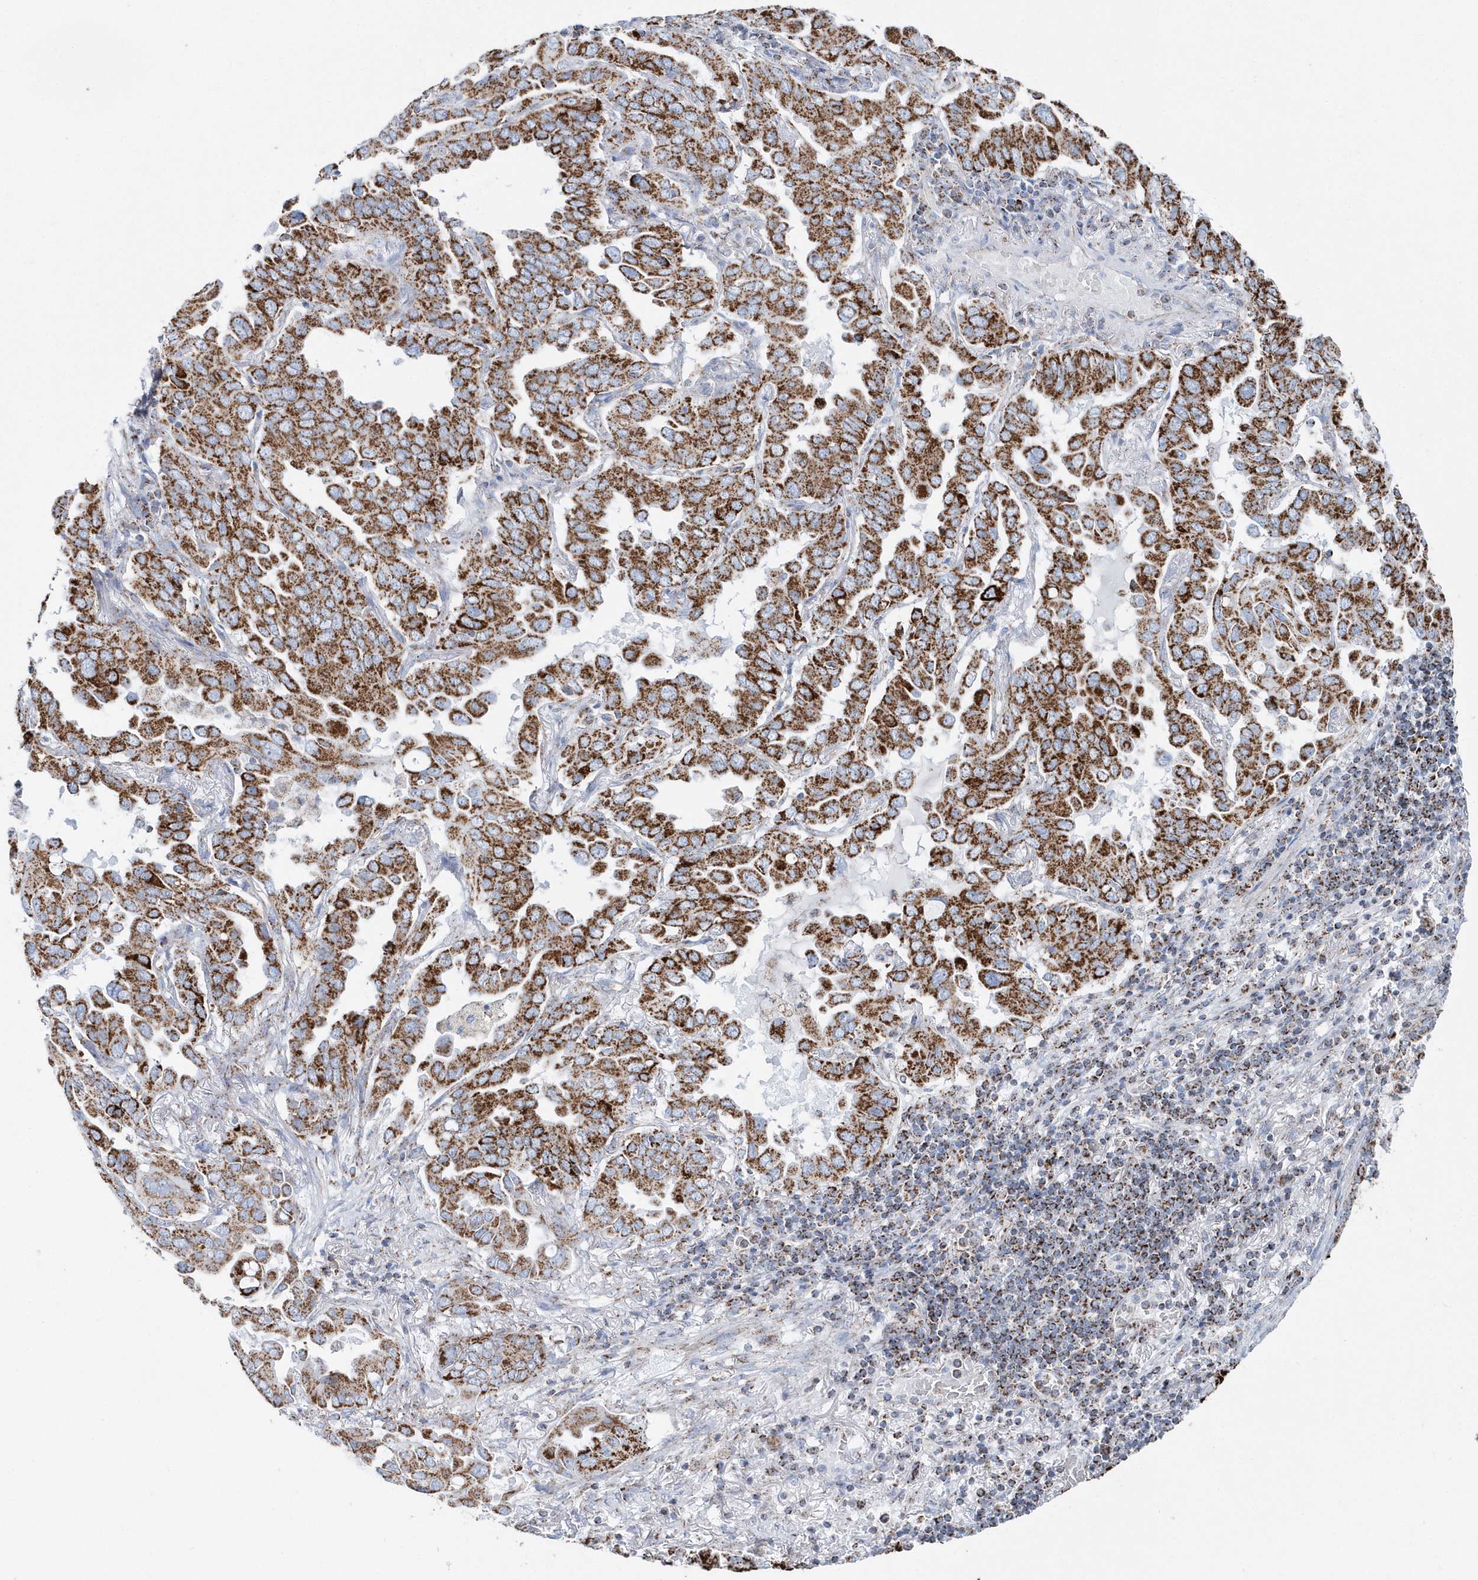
{"staining": {"intensity": "strong", "quantity": ">75%", "location": "cytoplasmic/membranous"}, "tissue": "lung cancer", "cell_type": "Tumor cells", "image_type": "cancer", "snomed": [{"axis": "morphology", "description": "Adenocarcinoma, NOS"}, {"axis": "topography", "description": "Lung"}], "caption": "Immunohistochemistry (DAB) staining of adenocarcinoma (lung) displays strong cytoplasmic/membranous protein expression in approximately >75% of tumor cells. (Stains: DAB (3,3'-diaminobenzidine) in brown, nuclei in blue, Microscopy: brightfield microscopy at high magnification).", "gene": "TMCO6", "patient": {"sex": "male", "age": 64}}